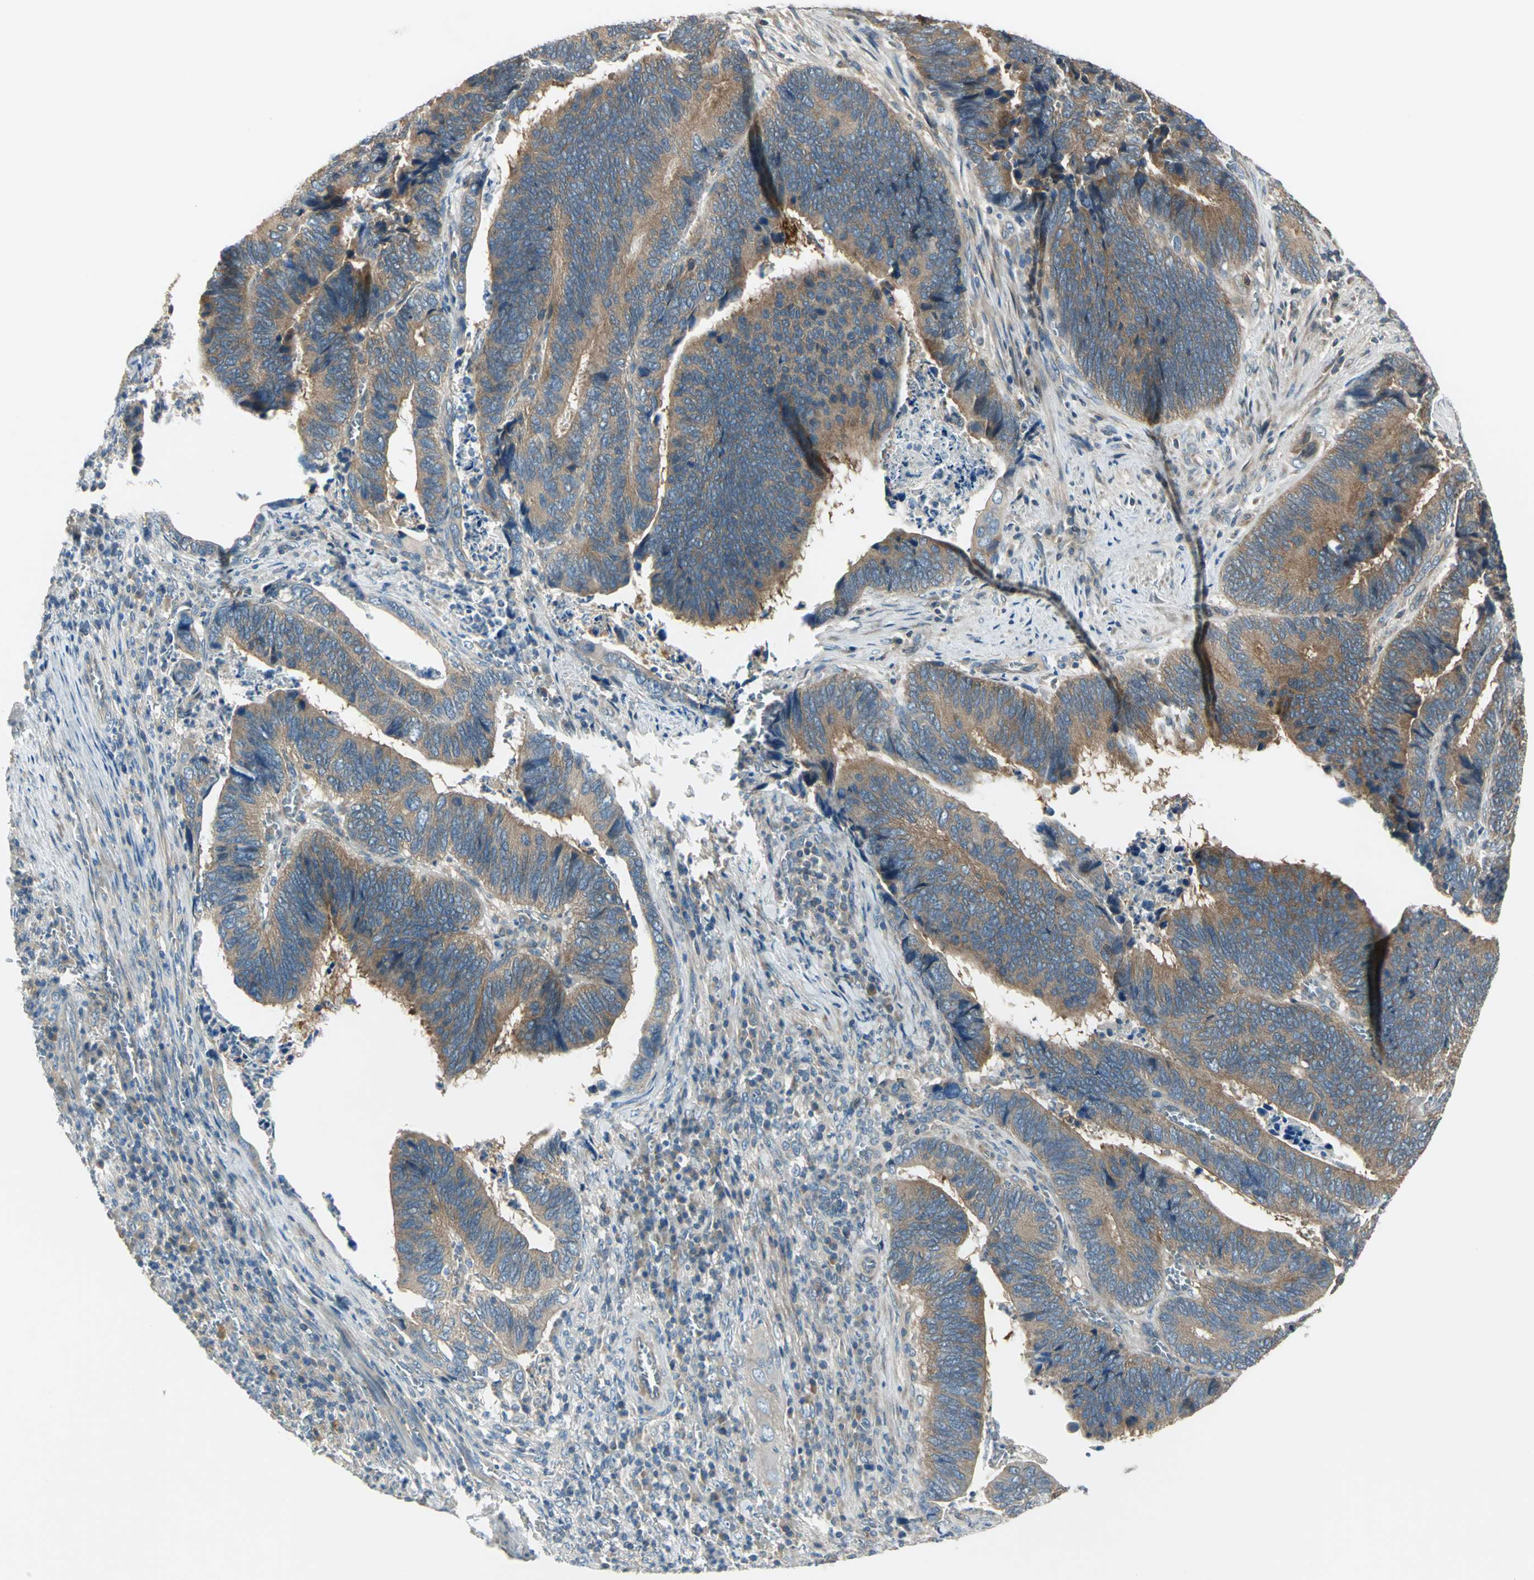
{"staining": {"intensity": "moderate", "quantity": ">75%", "location": "cytoplasmic/membranous"}, "tissue": "colorectal cancer", "cell_type": "Tumor cells", "image_type": "cancer", "snomed": [{"axis": "morphology", "description": "Adenocarcinoma, NOS"}, {"axis": "topography", "description": "Colon"}], "caption": "This is a micrograph of immunohistochemistry staining of colorectal cancer, which shows moderate expression in the cytoplasmic/membranous of tumor cells.", "gene": "PRKAA1", "patient": {"sex": "male", "age": 72}}